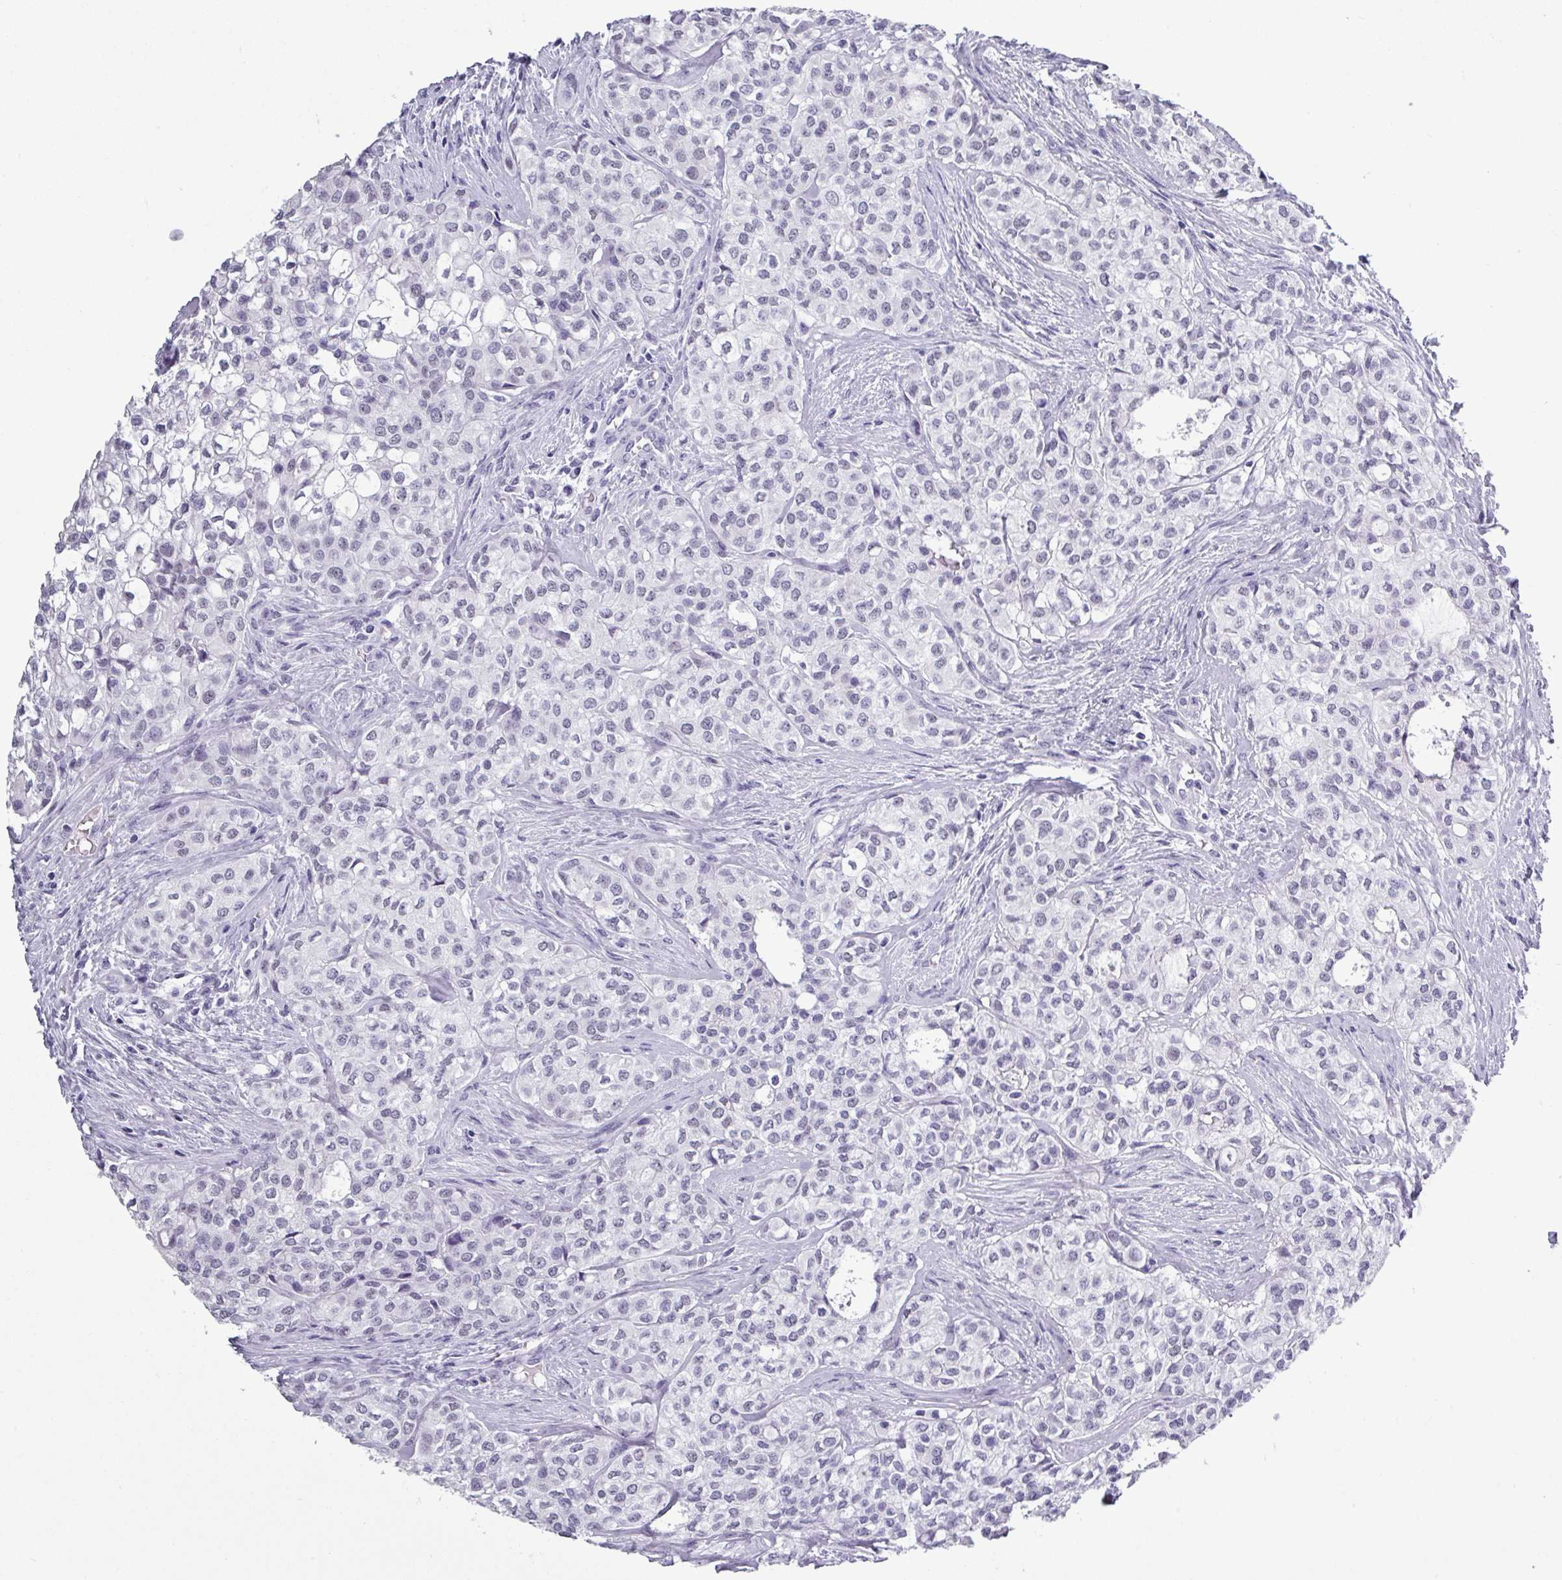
{"staining": {"intensity": "negative", "quantity": "none", "location": "none"}, "tissue": "head and neck cancer", "cell_type": "Tumor cells", "image_type": "cancer", "snomed": [{"axis": "morphology", "description": "Adenocarcinoma, NOS"}, {"axis": "topography", "description": "Head-Neck"}], "caption": "Protein analysis of head and neck cancer (adenocarcinoma) reveals no significant expression in tumor cells.", "gene": "SRGAP1", "patient": {"sex": "male", "age": 81}}